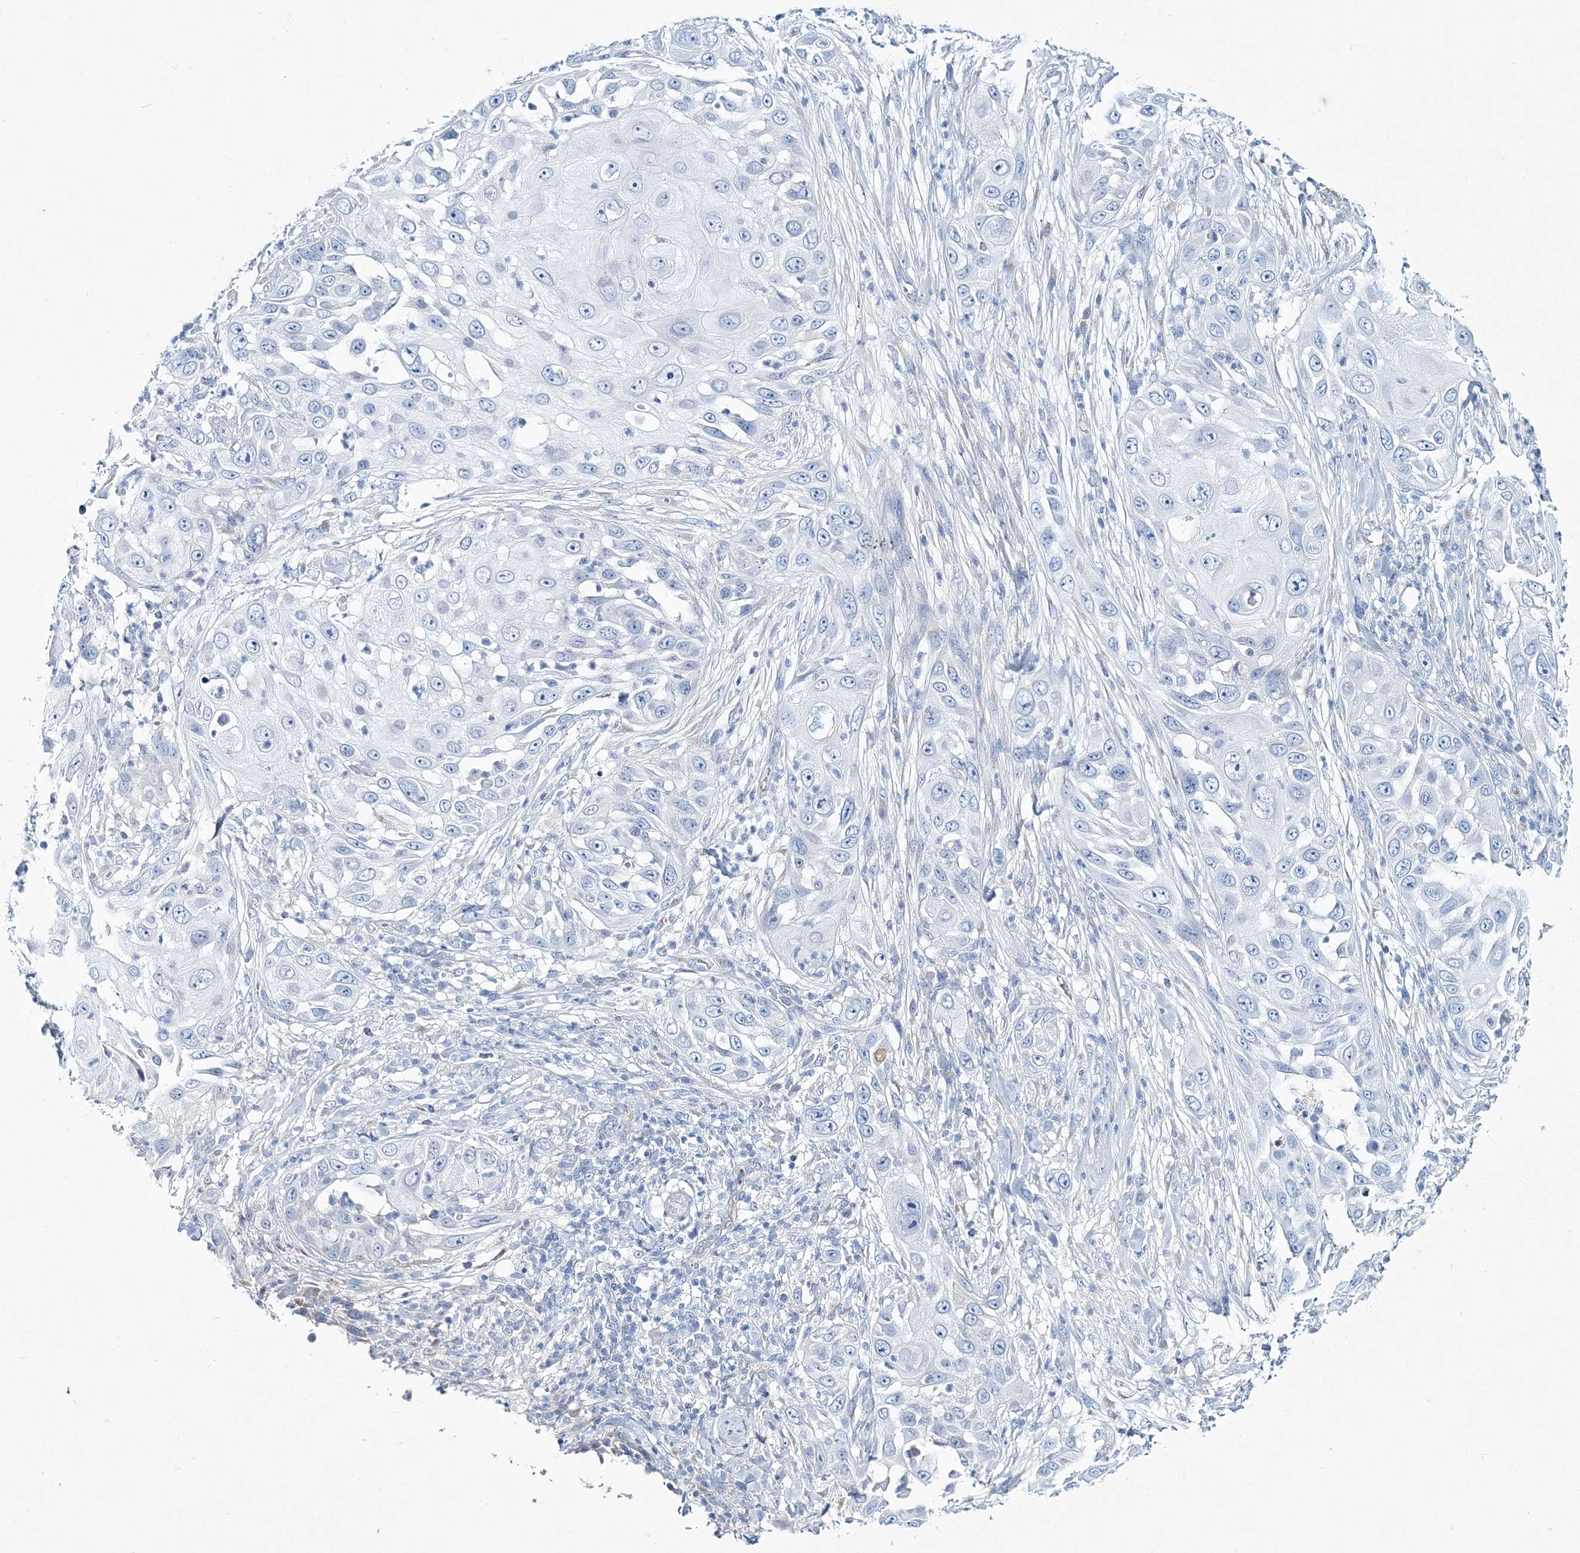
{"staining": {"intensity": "negative", "quantity": "none", "location": "none"}, "tissue": "skin cancer", "cell_type": "Tumor cells", "image_type": "cancer", "snomed": [{"axis": "morphology", "description": "Squamous cell carcinoma, NOS"}, {"axis": "topography", "description": "Skin"}], "caption": "High magnification brightfield microscopy of skin squamous cell carcinoma stained with DAB (brown) and counterstained with hematoxylin (blue): tumor cells show no significant expression.", "gene": "ADGRL1", "patient": {"sex": "female", "age": 44}}